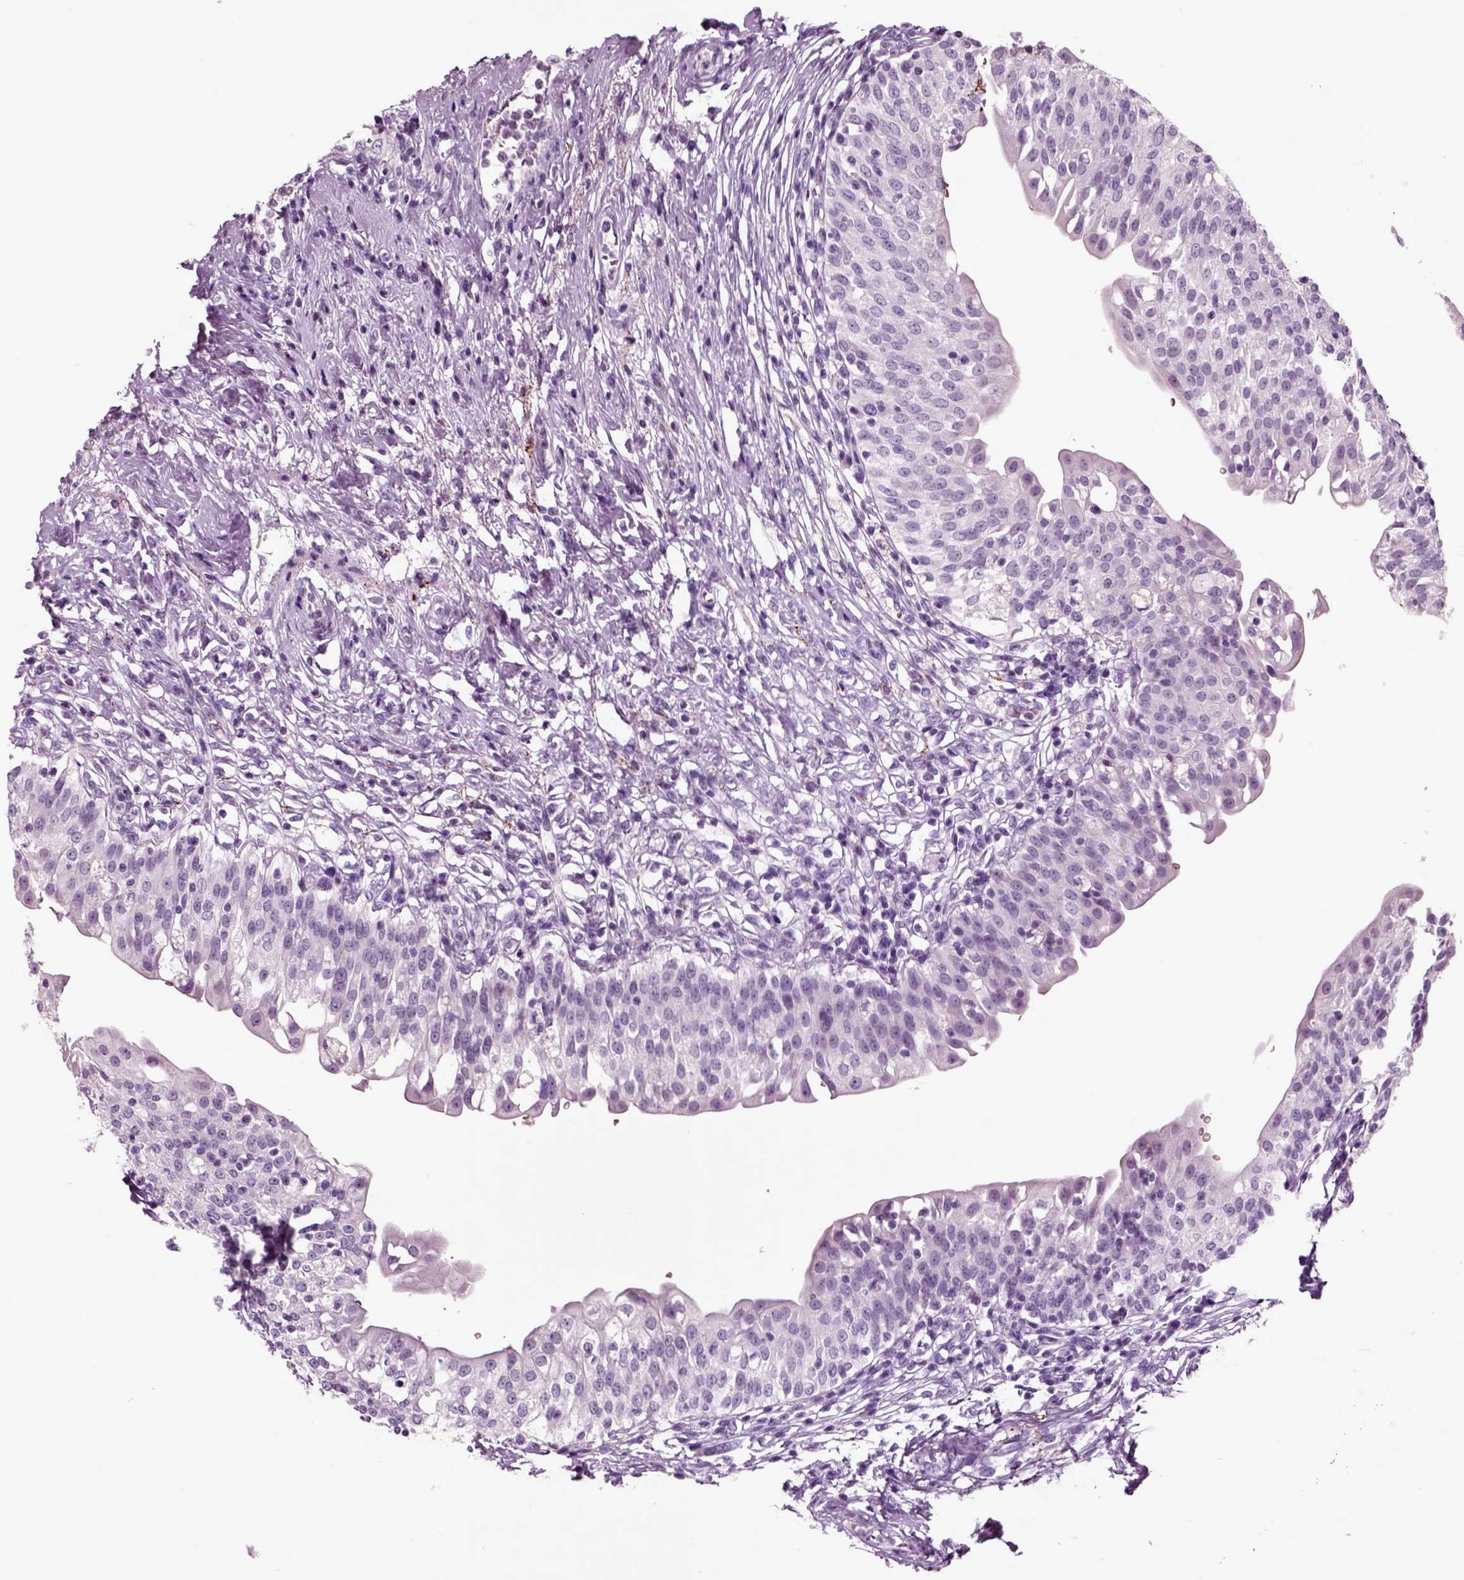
{"staining": {"intensity": "negative", "quantity": "none", "location": "none"}, "tissue": "urinary bladder", "cell_type": "Urothelial cells", "image_type": "normal", "snomed": [{"axis": "morphology", "description": "Normal tissue, NOS"}, {"axis": "topography", "description": "Urinary bladder"}], "caption": "Immunohistochemical staining of unremarkable urinary bladder shows no significant staining in urothelial cells.", "gene": "CHGB", "patient": {"sex": "male", "age": 76}}